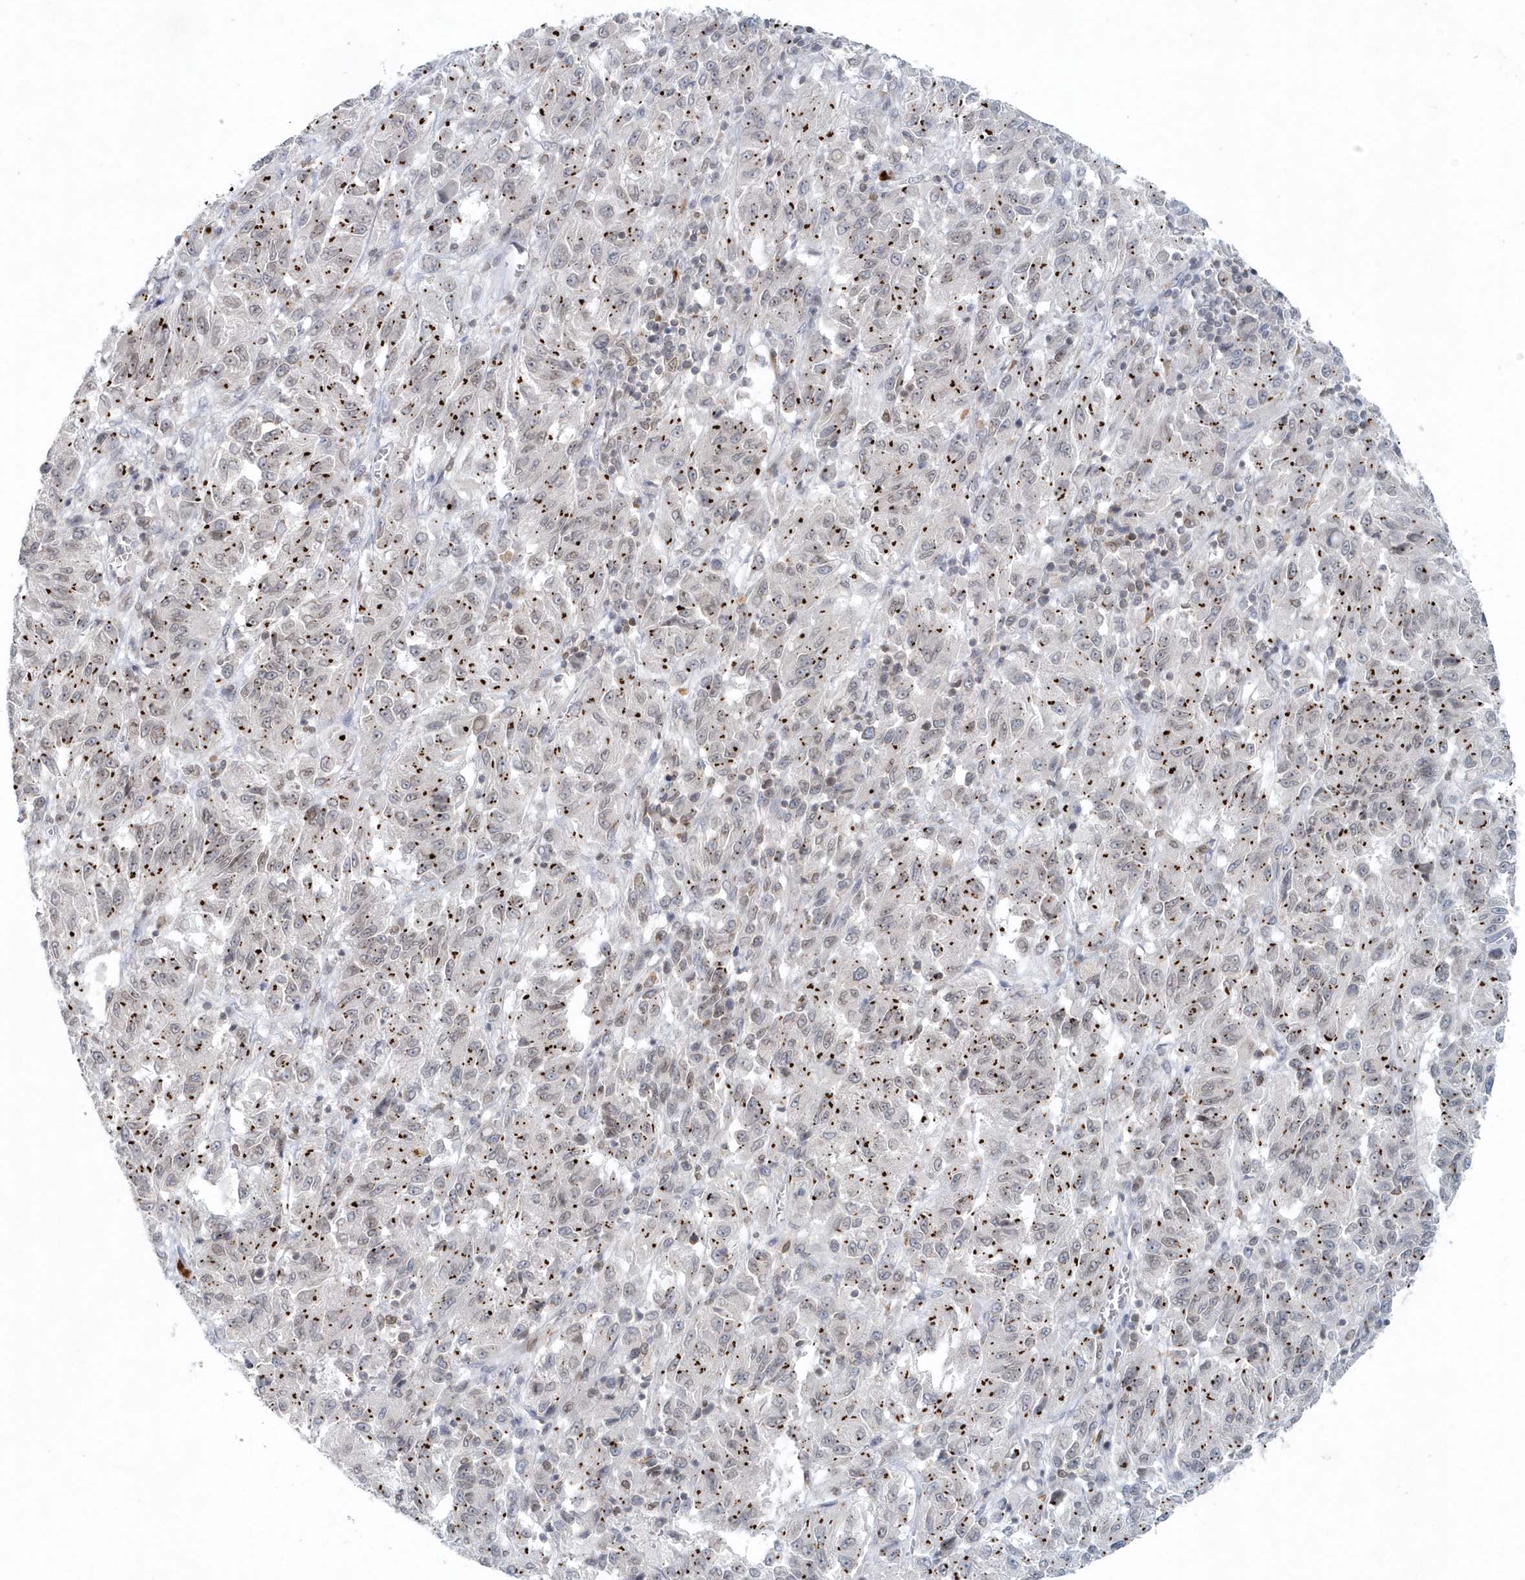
{"staining": {"intensity": "weak", "quantity": "<25%", "location": "cytoplasmic/membranous,nuclear"}, "tissue": "melanoma", "cell_type": "Tumor cells", "image_type": "cancer", "snomed": [{"axis": "morphology", "description": "Malignant melanoma, Metastatic site"}, {"axis": "topography", "description": "Lung"}], "caption": "Immunohistochemistry (IHC) histopathology image of neoplastic tissue: human malignant melanoma (metastatic site) stained with DAB demonstrates no significant protein expression in tumor cells. (IHC, brightfield microscopy, high magnification).", "gene": "NUP54", "patient": {"sex": "male", "age": 64}}